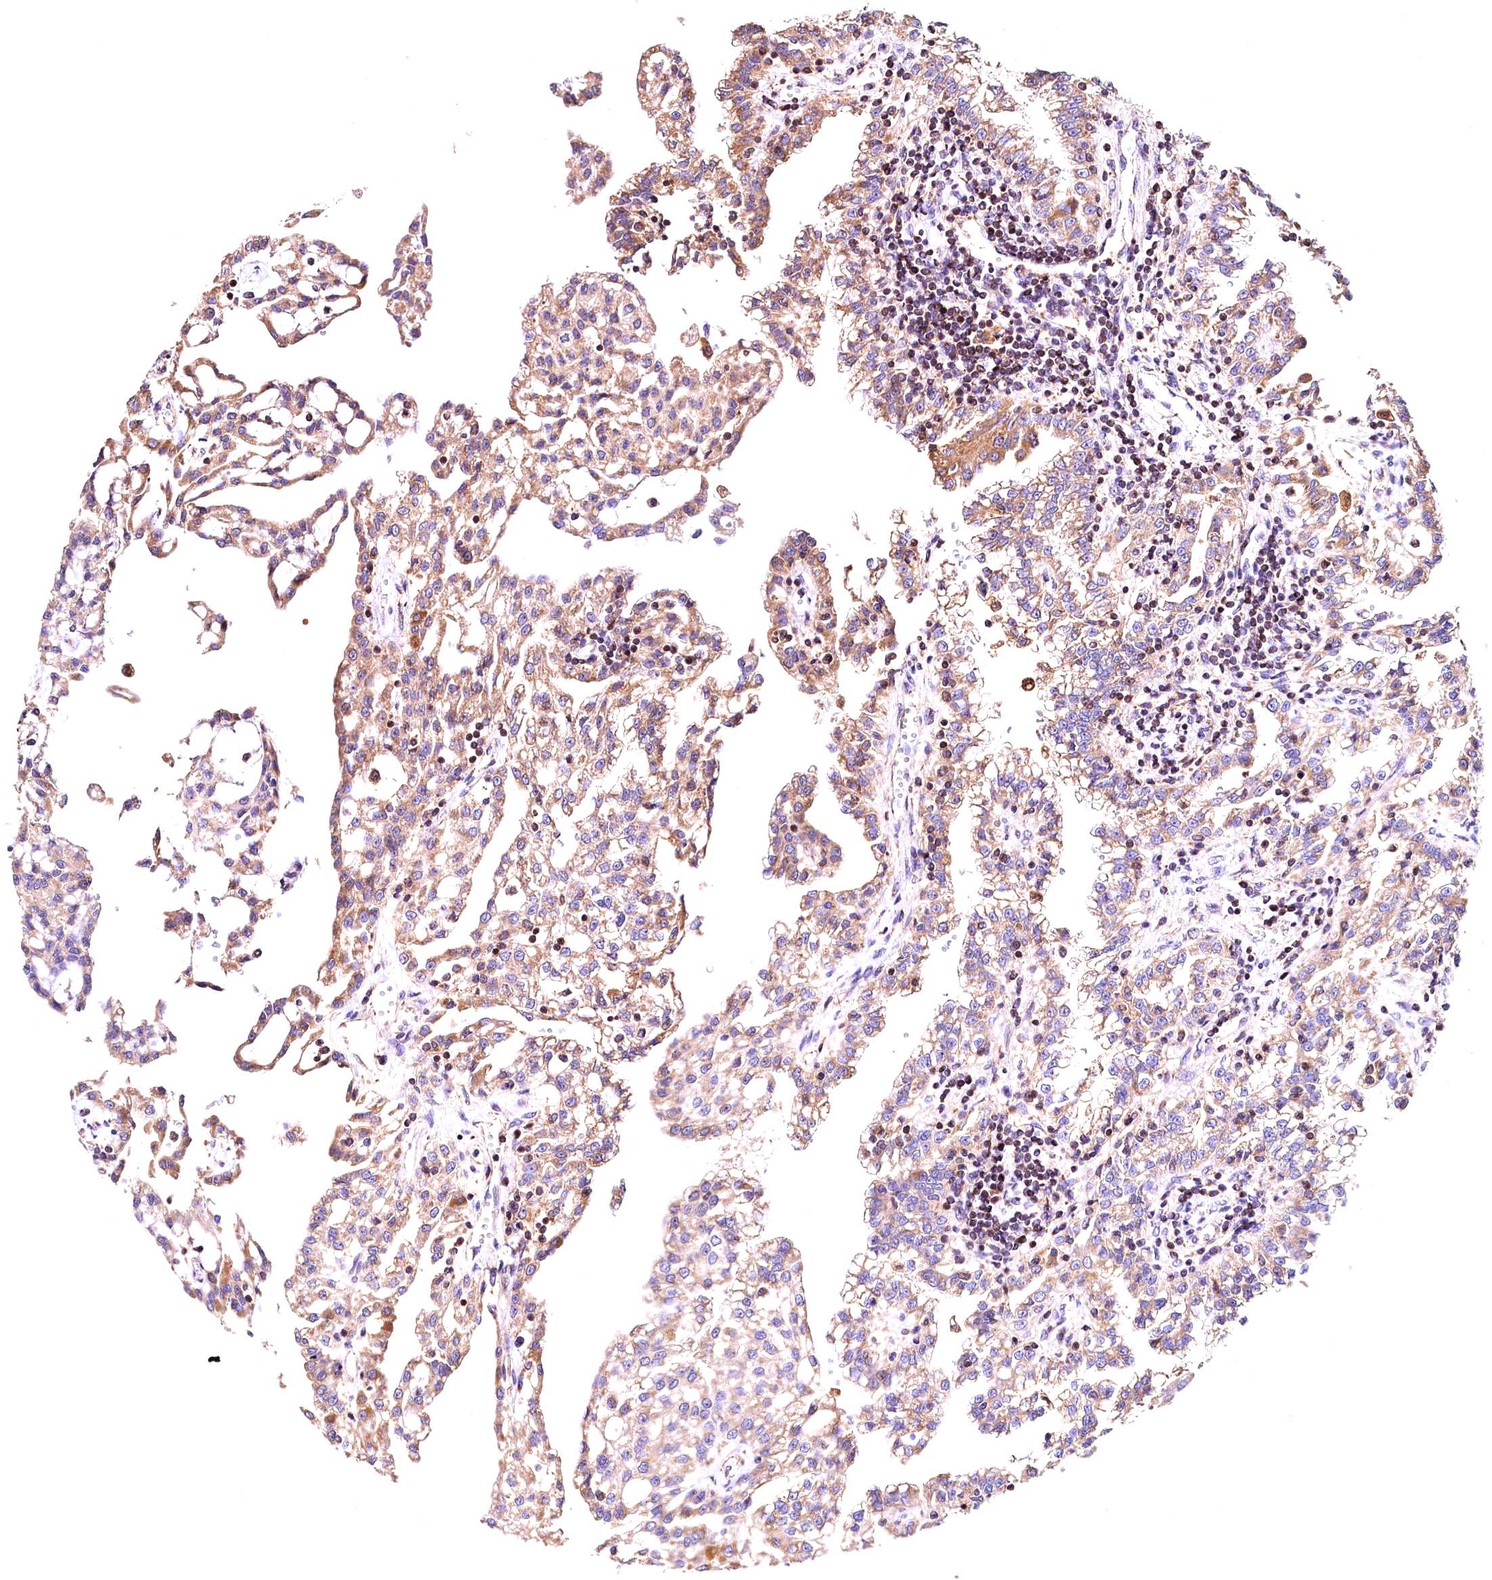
{"staining": {"intensity": "moderate", "quantity": "25%-75%", "location": "cytoplasmic/membranous"}, "tissue": "renal cancer", "cell_type": "Tumor cells", "image_type": "cancer", "snomed": [{"axis": "morphology", "description": "Adenocarcinoma, NOS"}, {"axis": "topography", "description": "Kidney"}], "caption": "Protein analysis of adenocarcinoma (renal) tissue reveals moderate cytoplasmic/membranous positivity in about 25%-75% of tumor cells.", "gene": "KPTN", "patient": {"sex": "male", "age": 63}}